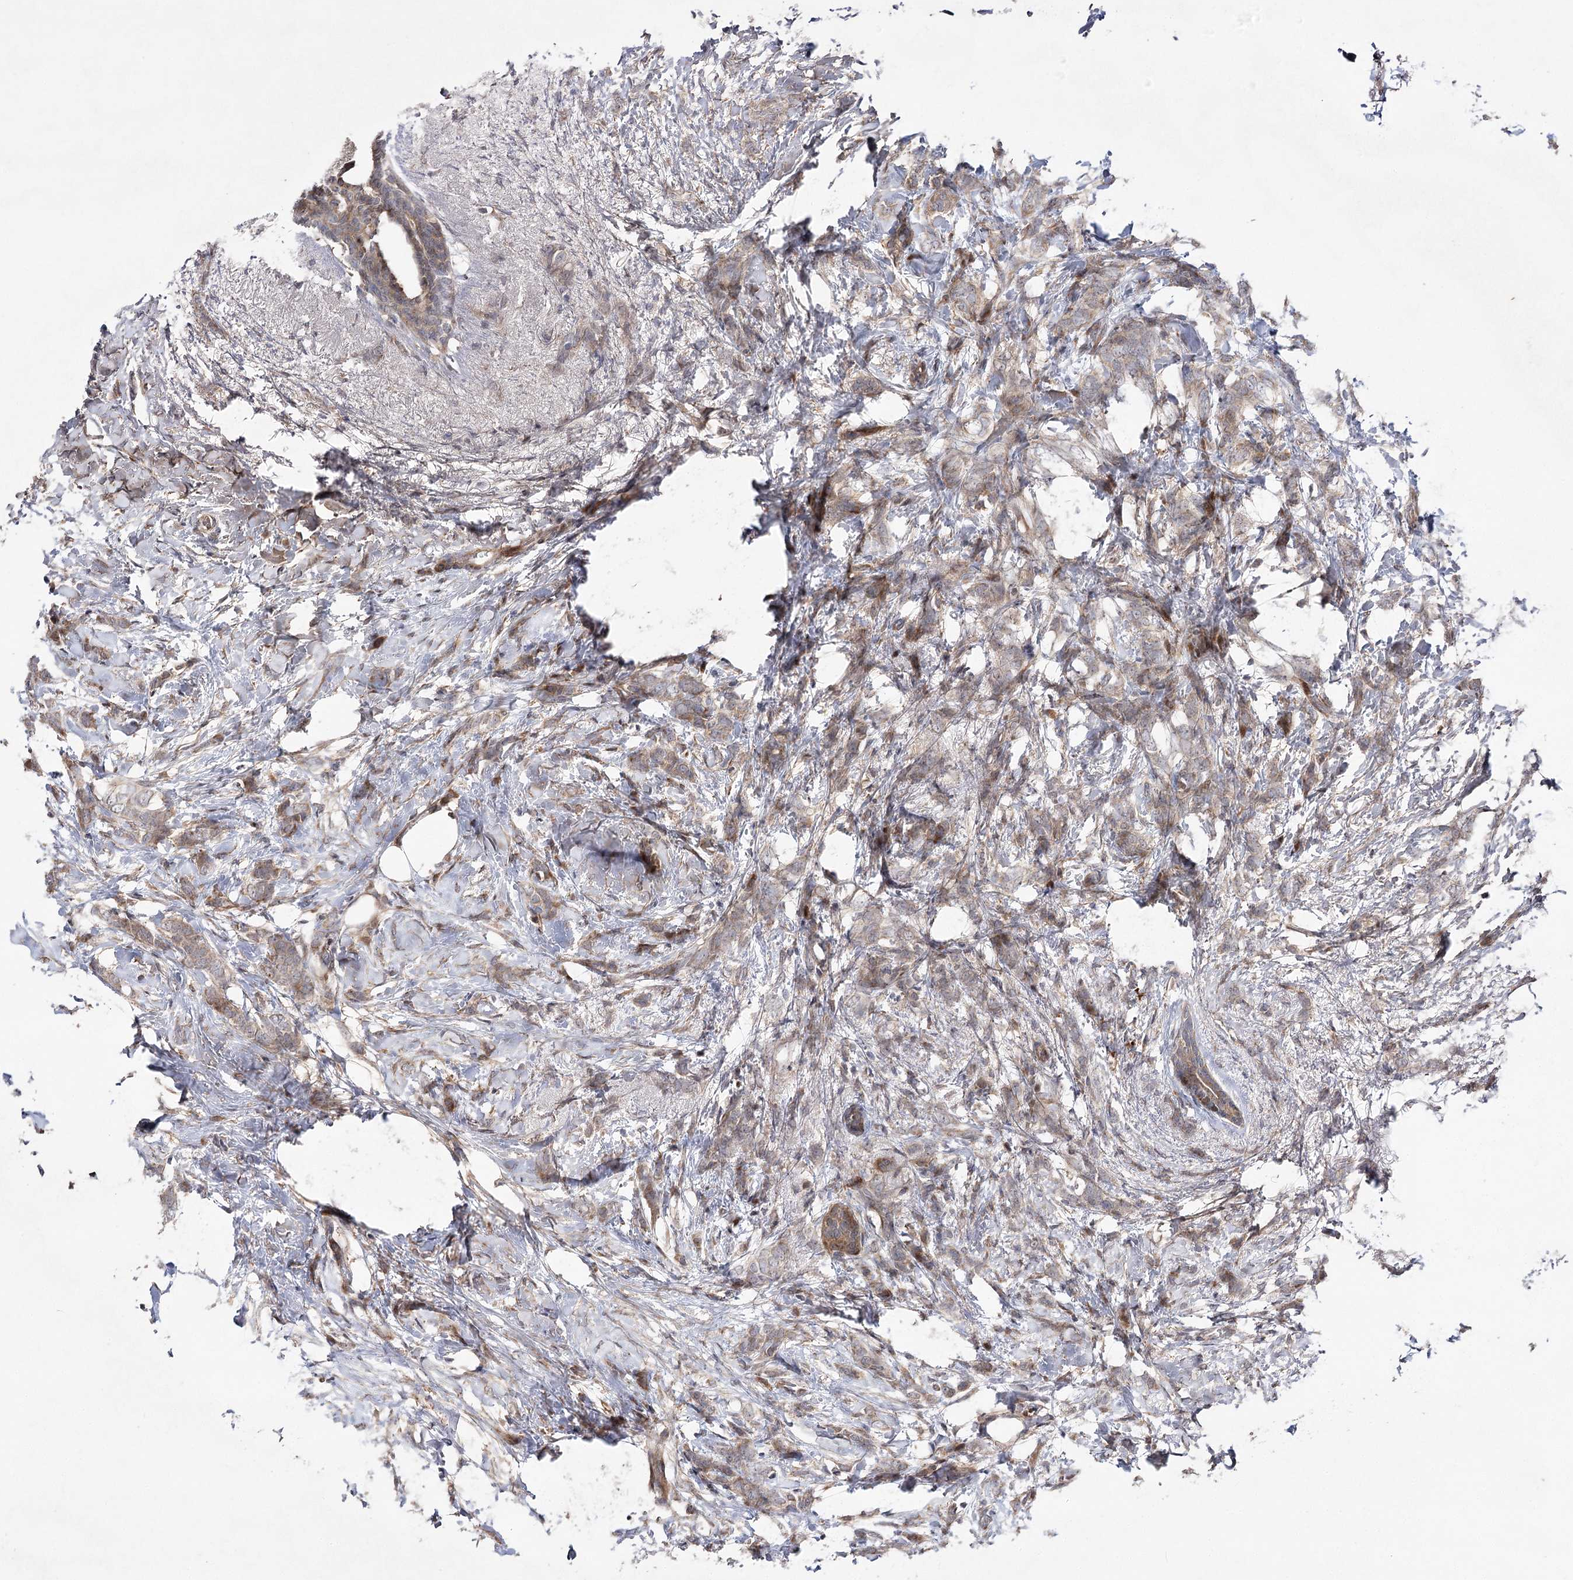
{"staining": {"intensity": "weak", "quantity": ">75%", "location": "cytoplasmic/membranous"}, "tissue": "breast cancer", "cell_type": "Tumor cells", "image_type": "cancer", "snomed": [{"axis": "morphology", "description": "Lobular carcinoma, in situ"}, {"axis": "morphology", "description": "Lobular carcinoma"}, {"axis": "topography", "description": "Breast"}], "caption": "Tumor cells display weak cytoplasmic/membranous positivity in approximately >75% of cells in lobular carcinoma in situ (breast).", "gene": "OBSL1", "patient": {"sex": "female", "age": 41}}